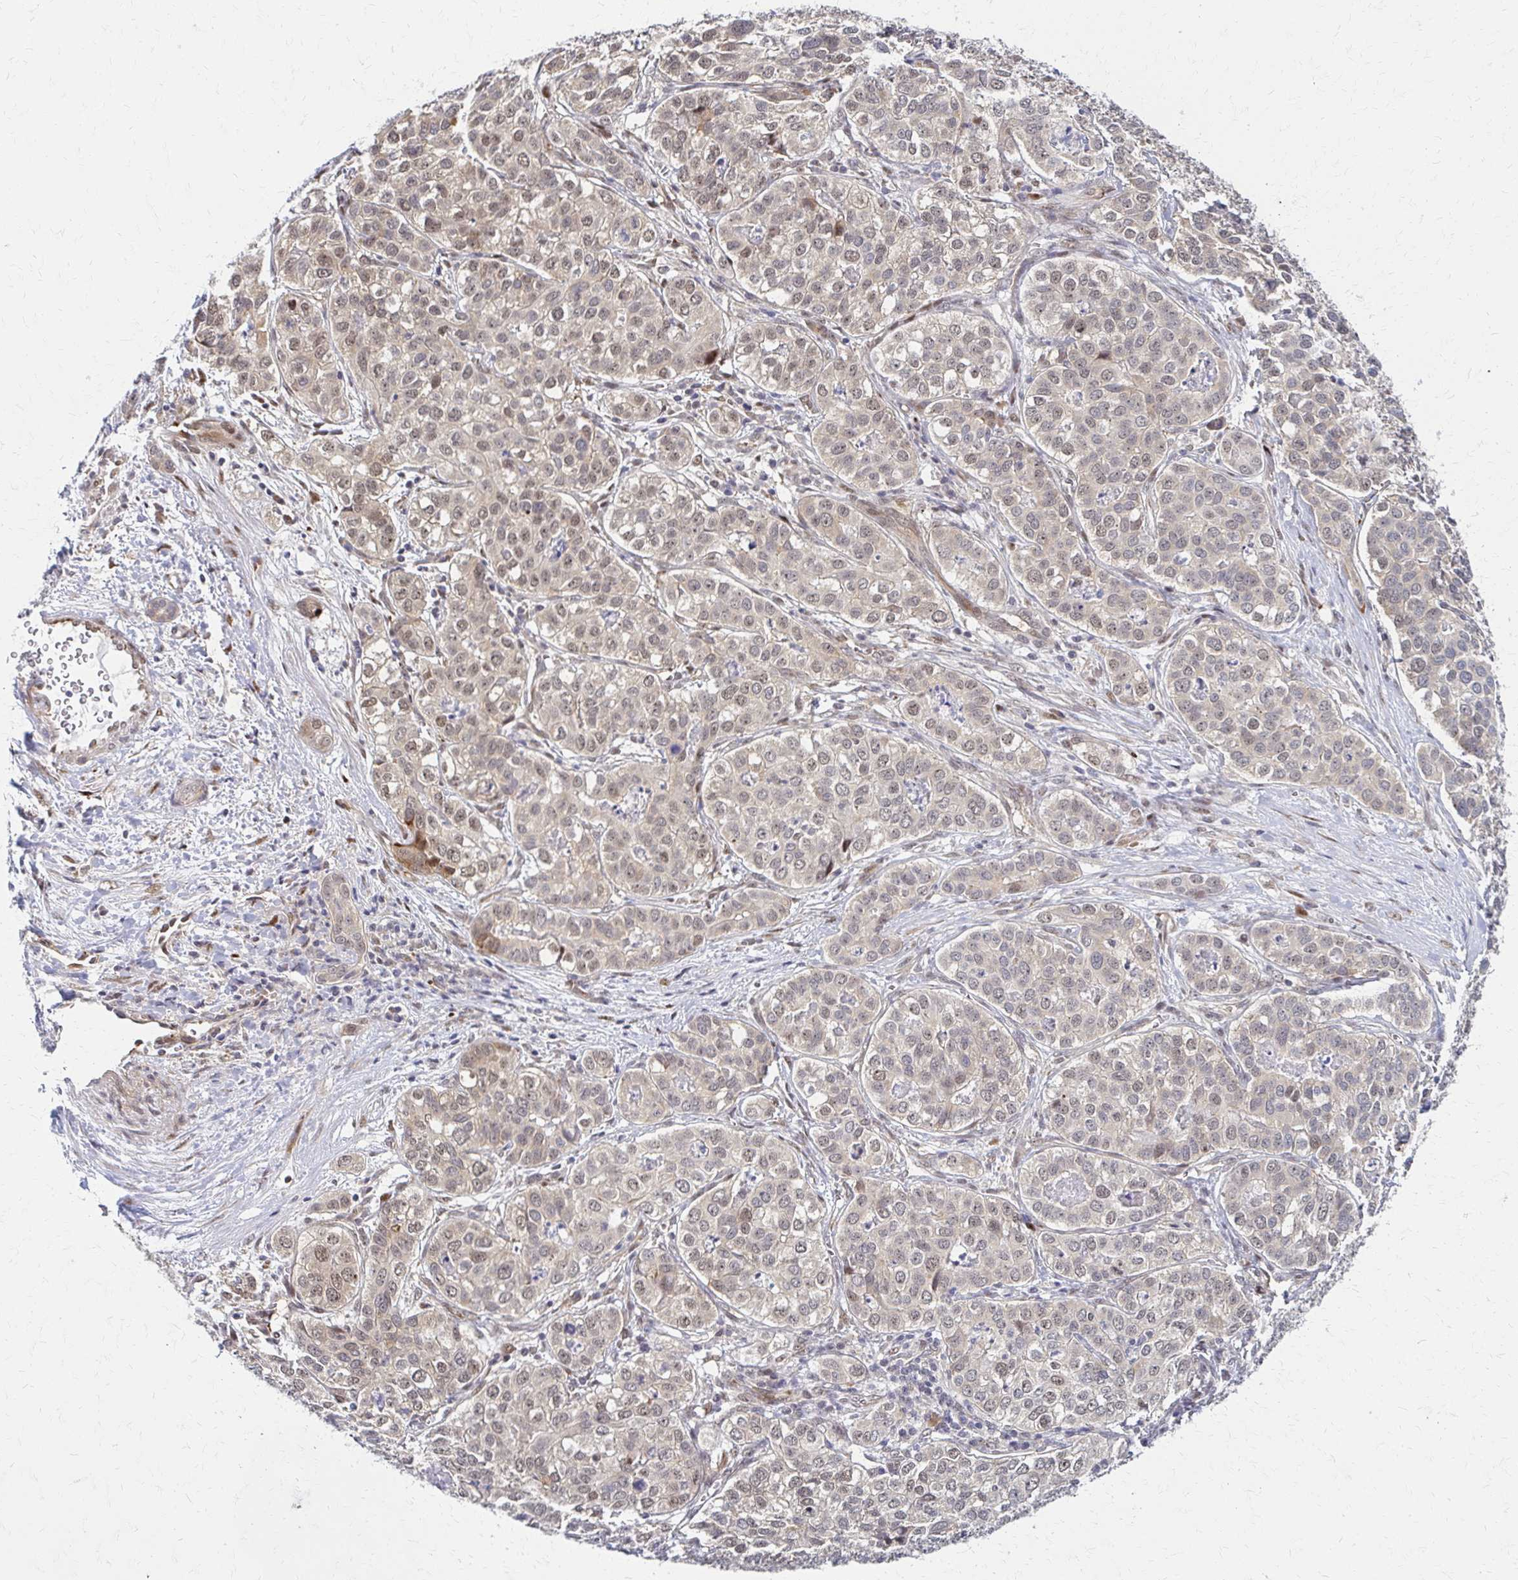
{"staining": {"intensity": "weak", "quantity": ">75%", "location": "cytoplasmic/membranous,nuclear"}, "tissue": "liver cancer", "cell_type": "Tumor cells", "image_type": "cancer", "snomed": [{"axis": "morphology", "description": "Cholangiocarcinoma"}, {"axis": "topography", "description": "Liver"}], "caption": "Human liver cholangiocarcinoma stained with a brown dye displays weak cytoplasmic/membranous and nuclear positive expression in about >75% of tumor cells.", "gene": "PSMD7", "patient": {"sex": "male", "age": 56}}